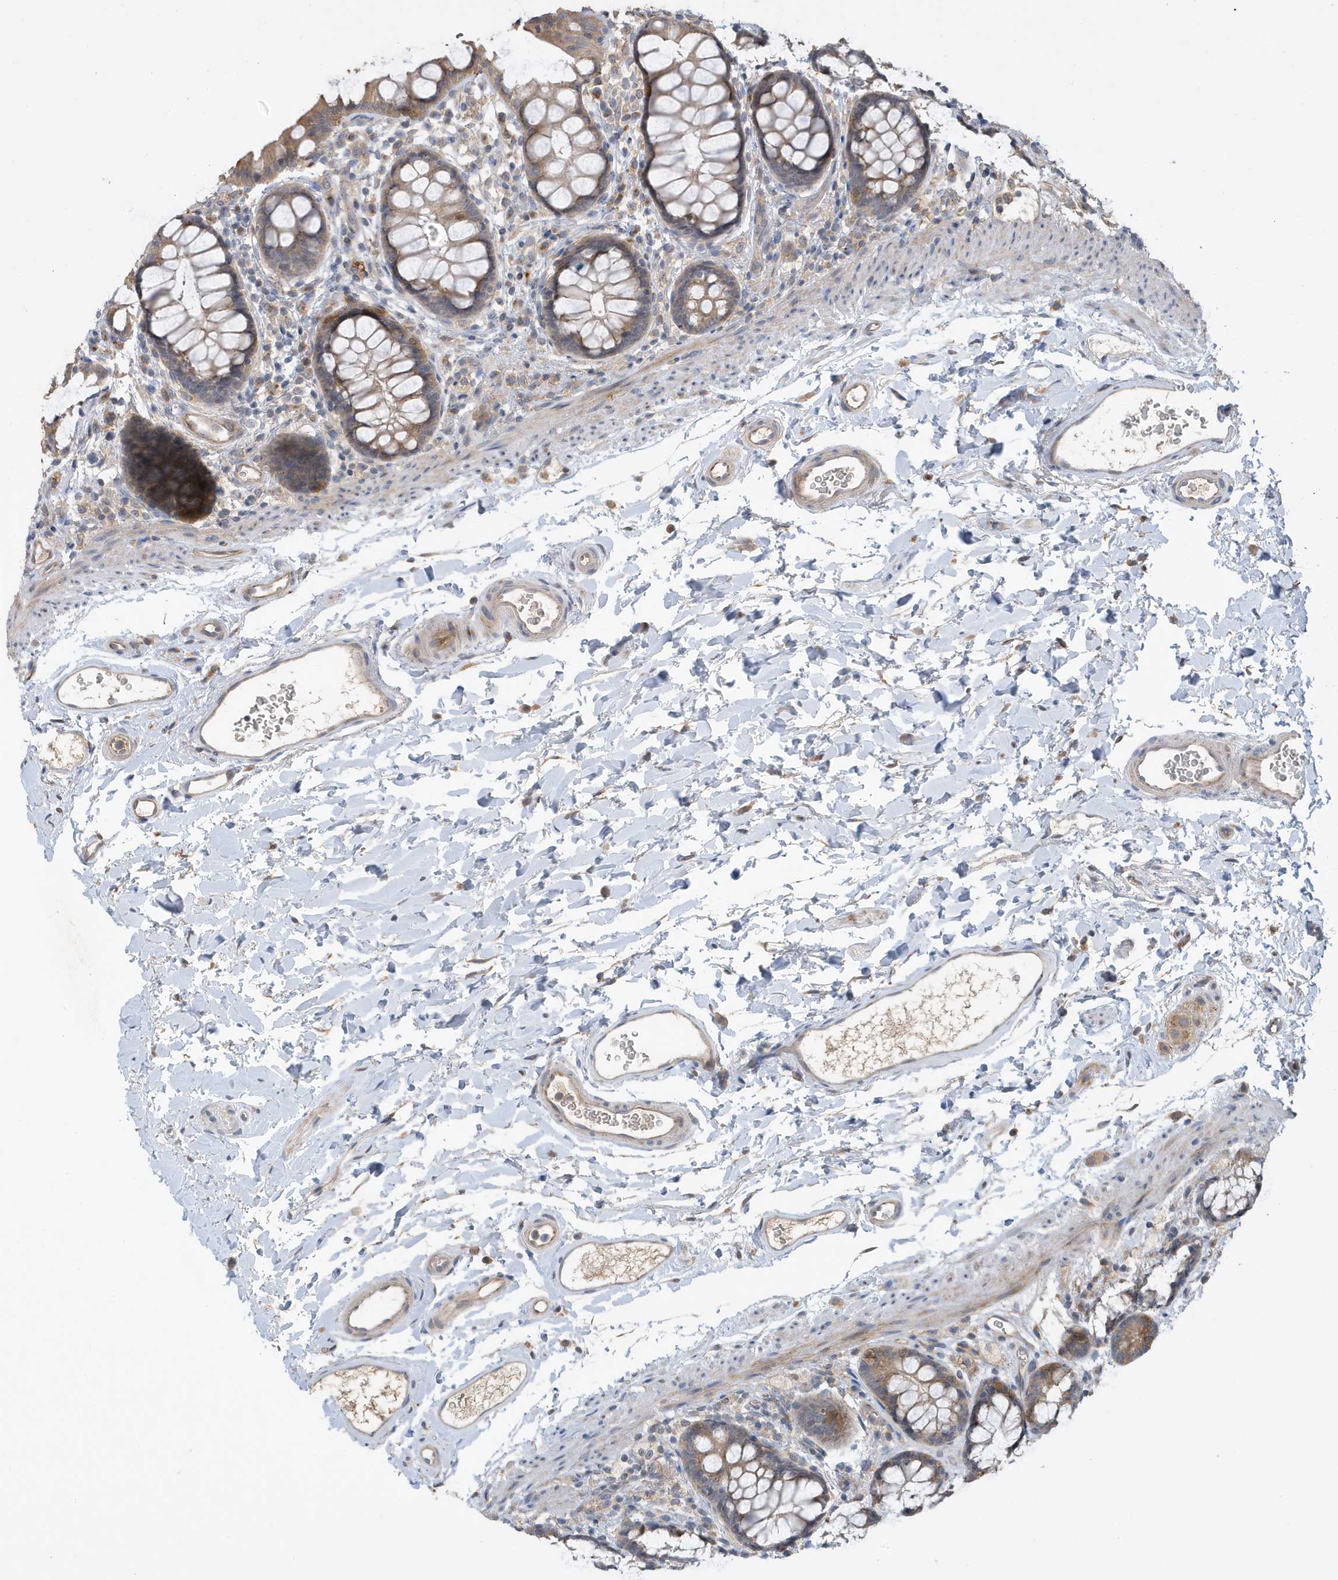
{"staining": {"intensity": "weak", "quantity": "25%-75%", "location": "cytoplasmic/membranous"}, "tissue": "rectum", "cell_type": "Glandular cells", "image_type": "normal", "snomed": [{"axis": "morphology", "description": "Normal tissue, NOS"}, {"axis": "topography", "description": "Rectum"}], "caption": "A brown stain highlights weak cytoplasmic/membranous expression of a protein in glandular cells of benign human rectum.", "gene": "LAPTM4A", "patient": {"sex": "female", "age": 65}}